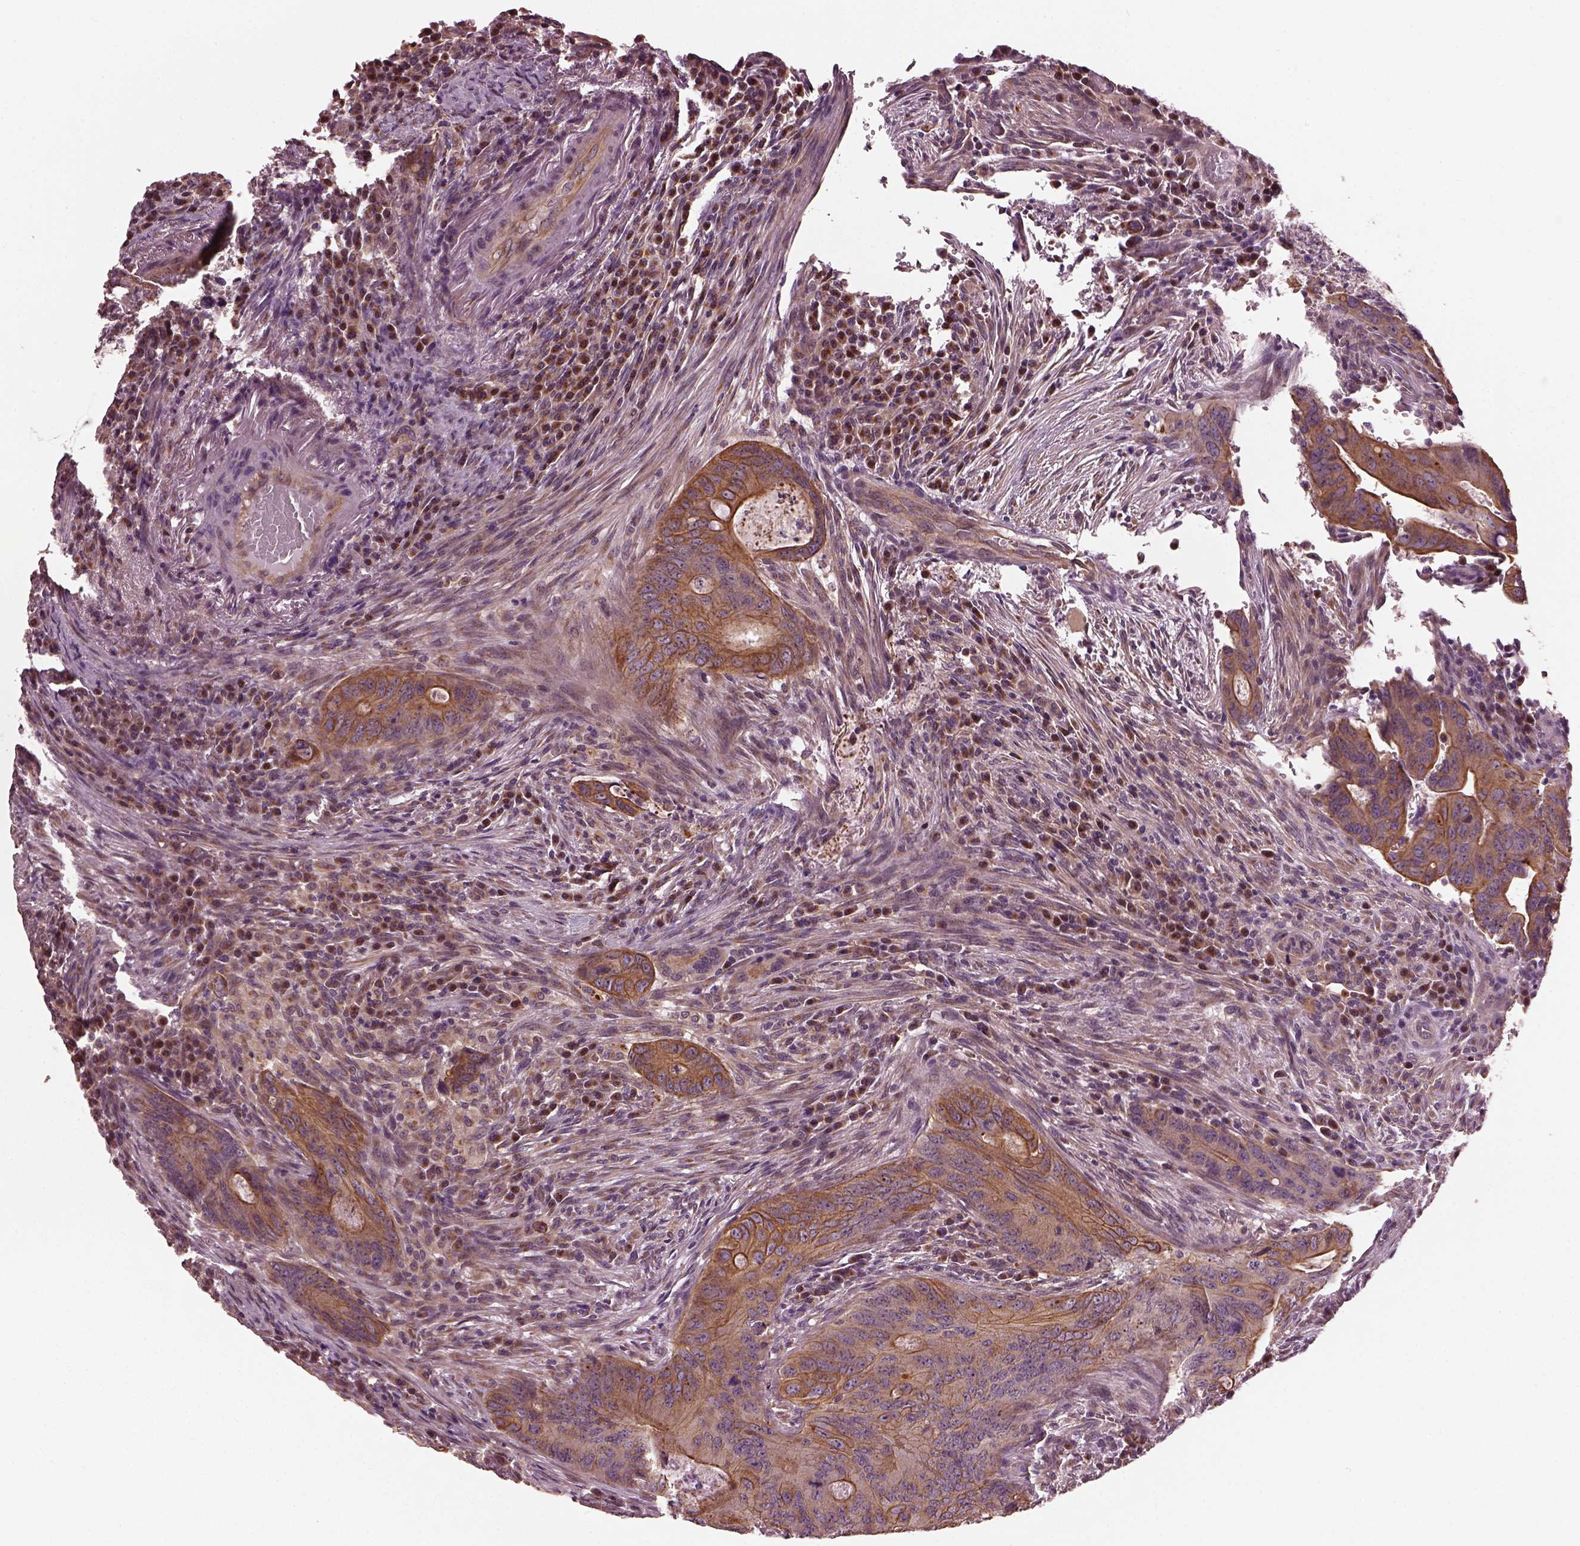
{"staining": {"intensity": "moderate", "quantity": "25%-75%", "location": "cytoplasmic/membranous"}, "tissue": "colorectal cancer", "cell_type": "Tumor cells", "image_type": "cancer", "snomed": [{"axis": "morphology", "description": "Adenocarcinoma, NOS"}, {"axis": "topography", "description": "Colon"}], "caption": "Immunohistochemical staining of colorectal cancer exhibits medium levels of moderate cytoplasmic/membranous protein expression in approximately 25%-75% of tumor cells. (brown staining indicates protein expression, while blue staining denotes nuclei).", "gene": "RUFY3", "patient": {"sex": "female", "age": 74}}